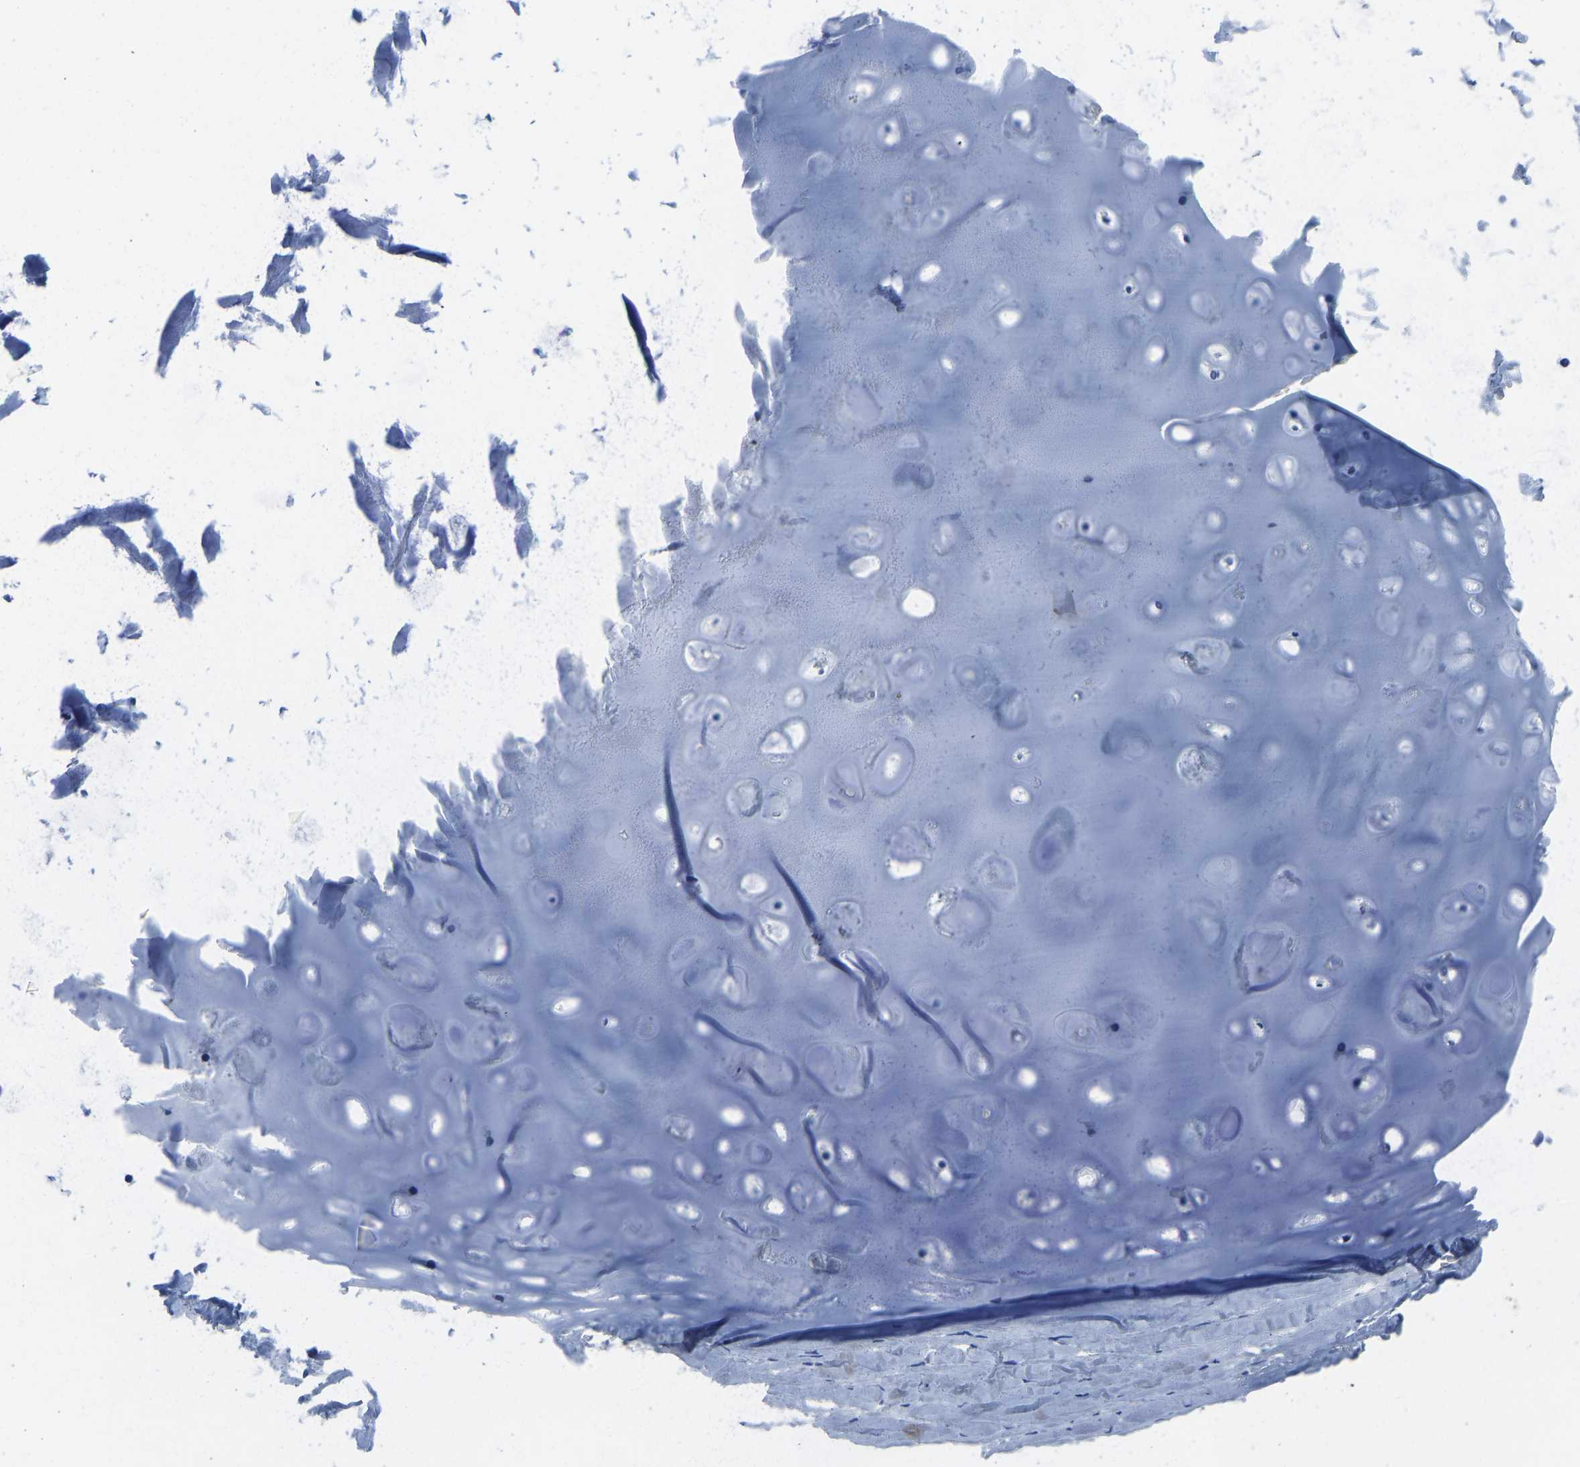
{"staining": {"intensity": "negative", "quantity": "none", "location": "none"}, "tissue": "adipose tissue", "cell_type": "Adipocytes", "image_type": "normal", "snomed": [{"axis": "morphology", "description": "Normal tissue, NOS"}, {"axis": "topography", "description": "Cartilage tissue"}, {"axis": "topography", "description": "Bronchus"}], "caption": "Adipocytes are negative for protein expression in unremarkable human adipose tissue. The staining is performed using DAB (3,3'-diaminobenzidine) brown chromogen with nuclei counter-stained in using hematoxylin.", "gene": "SERPINB3", "patient": {"sex": "female", "age": 73}}